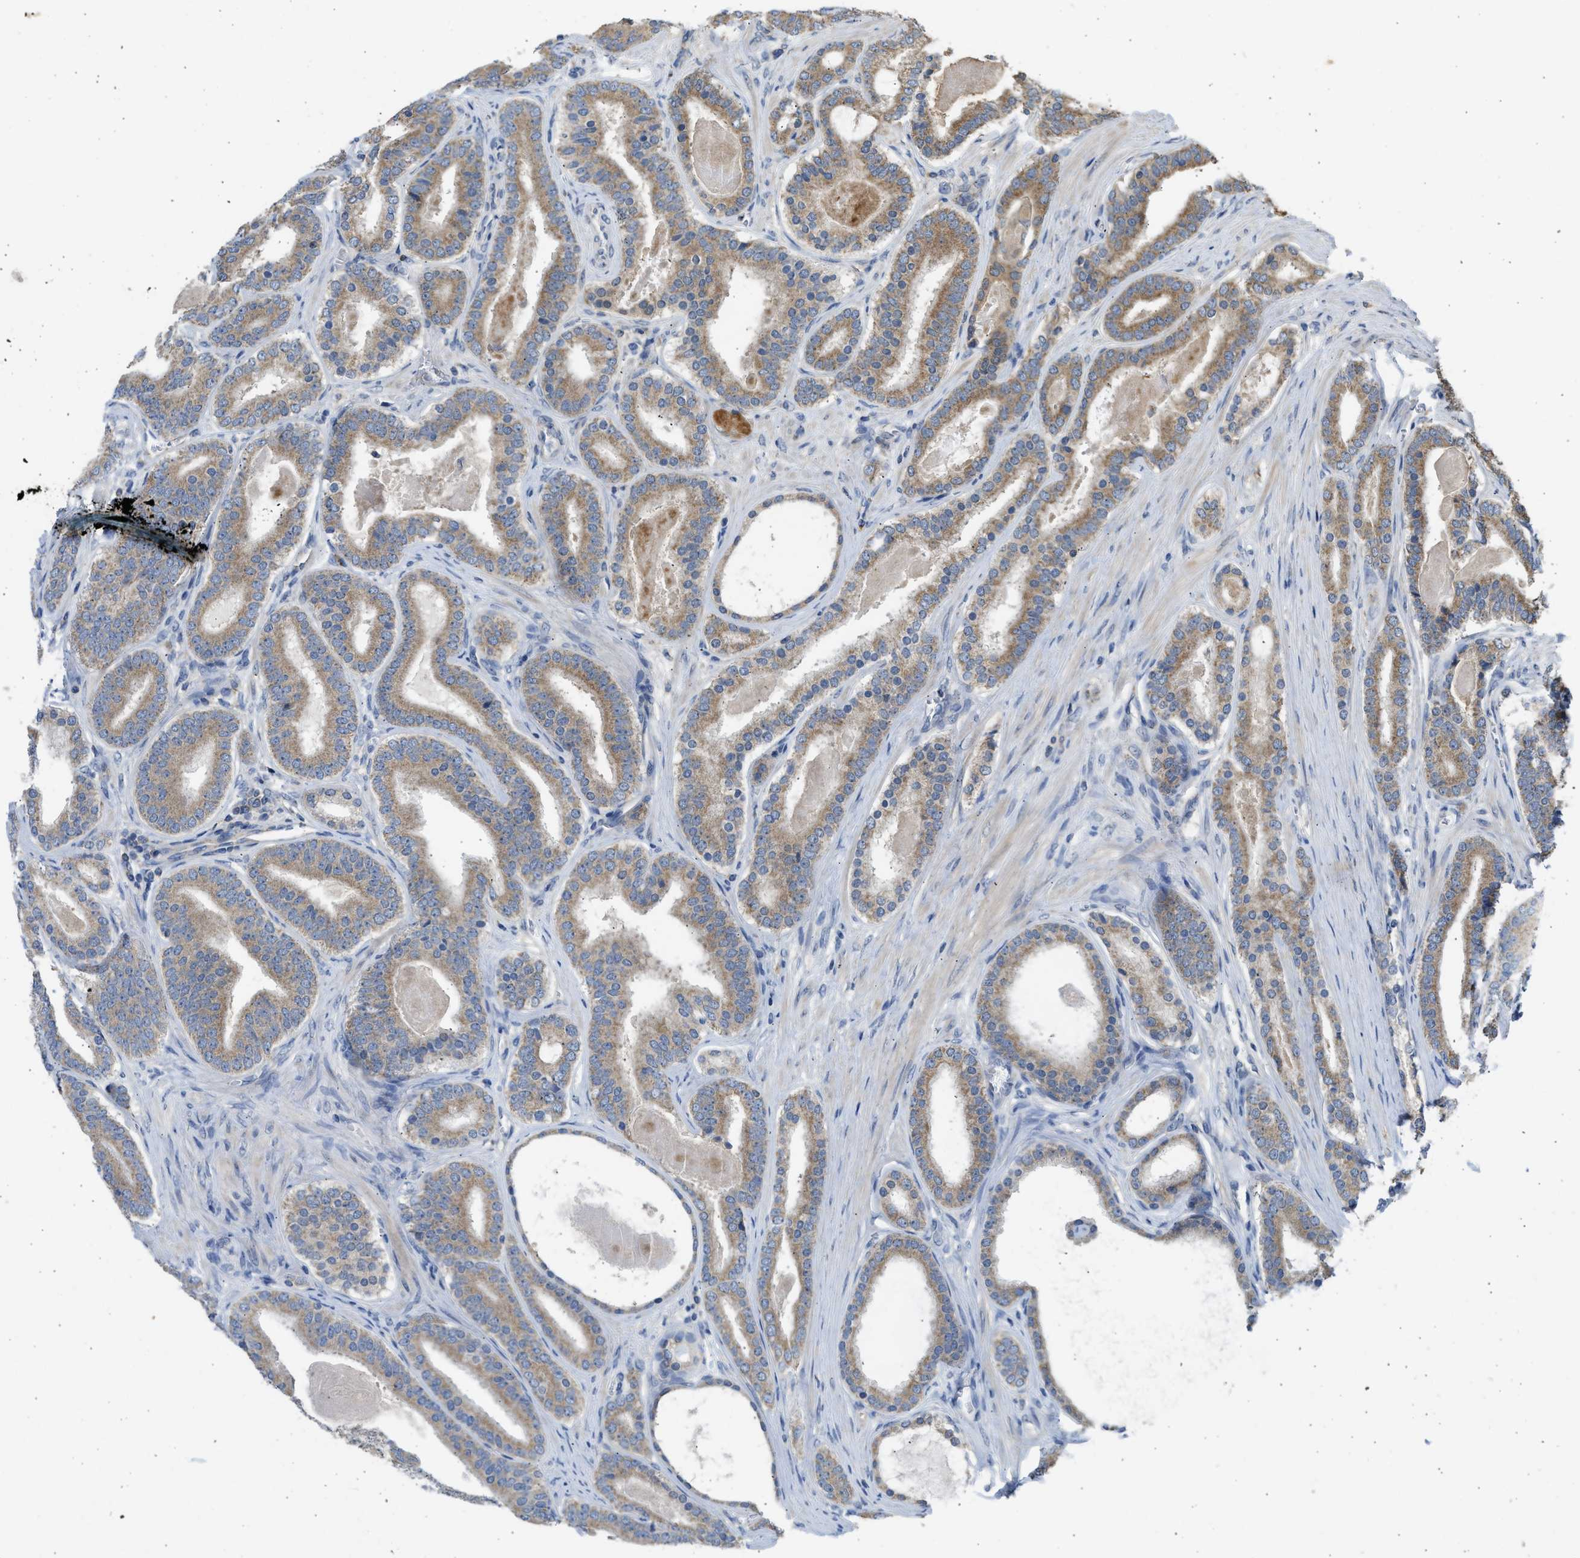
{"staining": {"intensity": "moderate", "quantity": ">75%", "location": "cytoplasmic/membranous"}, "tissue": "prostate cancer", "cell_type": "Tumor cells", "image_type": "cancer", "snomed": [{"axis": "morphology", "description": "Adenocarcinoma, High grade"}, {"axis": "topography", "description": "Prostate"}], "caption": "IHC (DAB) staining of human adenocarcinoma (high-grade) (prostate) demonstrates moderate cytoplasmic/membranous protein positivity in about >75% of tumor cells. (DAB (3,3'-diaminobenzidine) = brown stain, brightfield microscopy at high magnification).", "gene": "CYP1A1", "patient": {"sex": "male", "age": 60}}